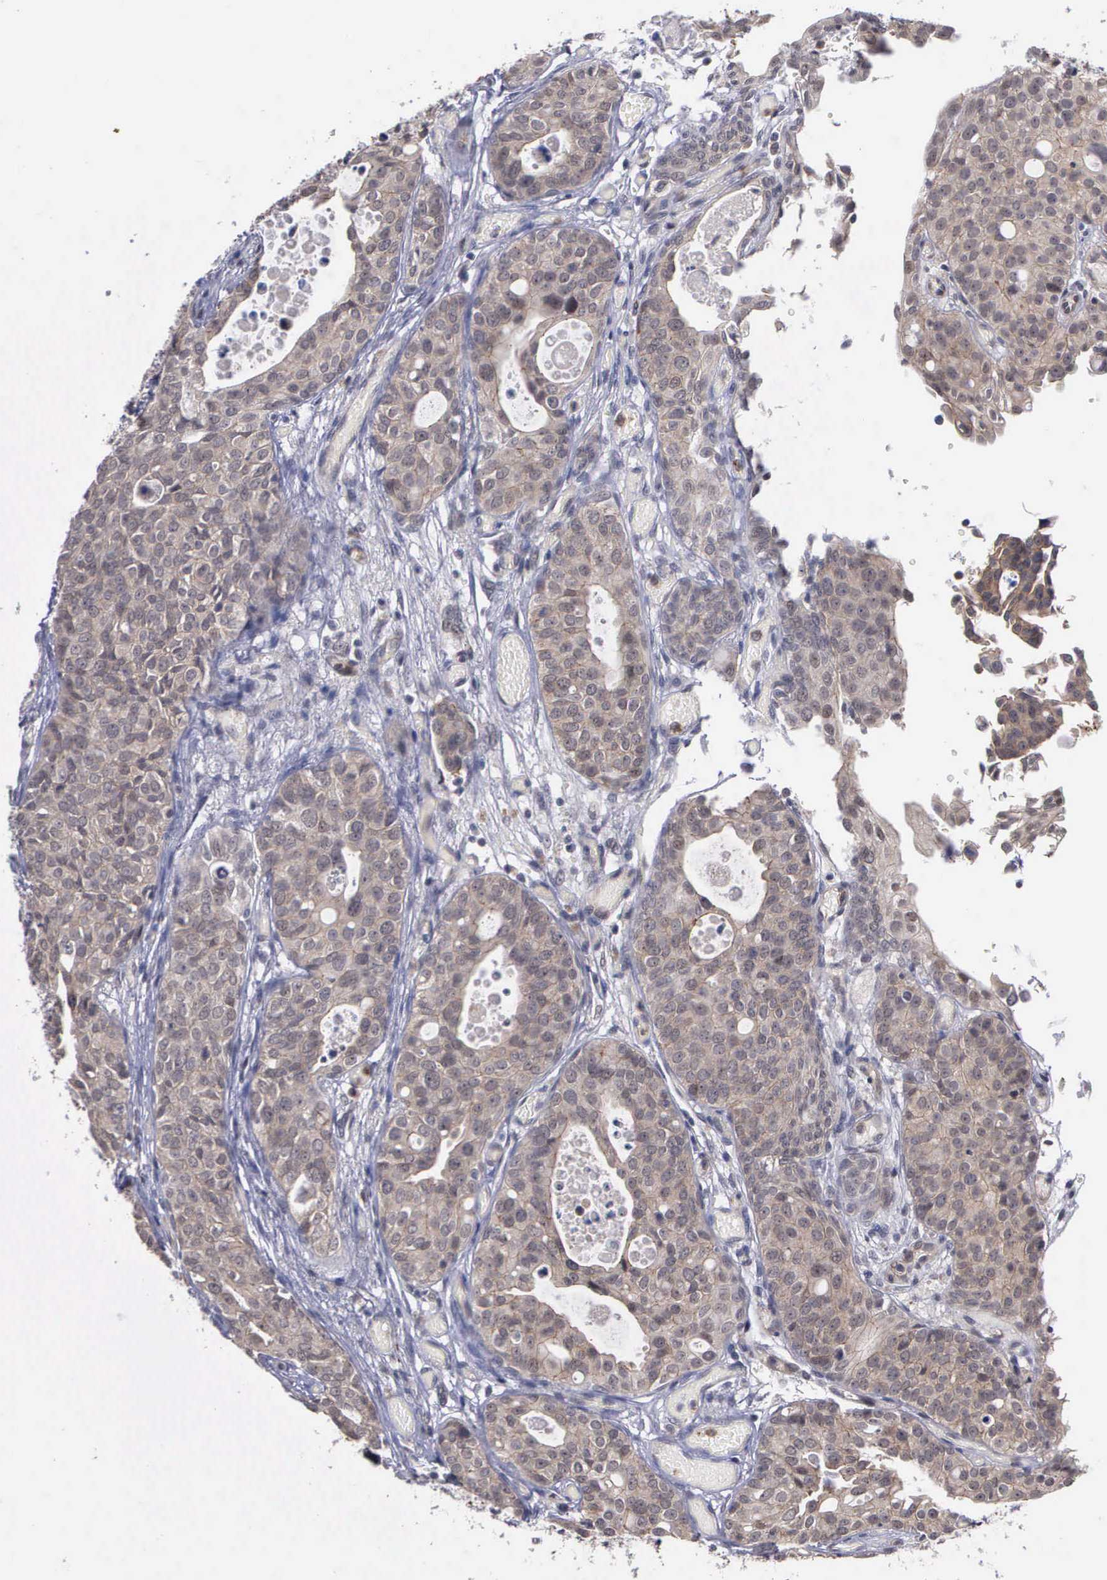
{"staining": {"intensity": "negative", "quantity": "none", "location": "none"}, "tissue": "urothelial cancer", "cell_type": "Tumor cells", "image_type": "cancer", "snomed": [{"axis": "morphology", "description": "Urothelial carcinoma, High grade"}, {"axis": "topography", "description": "Urinary bladder"}], "caption": "Tumor cells show no significant staining in urothelial carcinoma (high-grade).", "gene": "MAP3K9", "patient": {"sex": "male", "age": 78}}